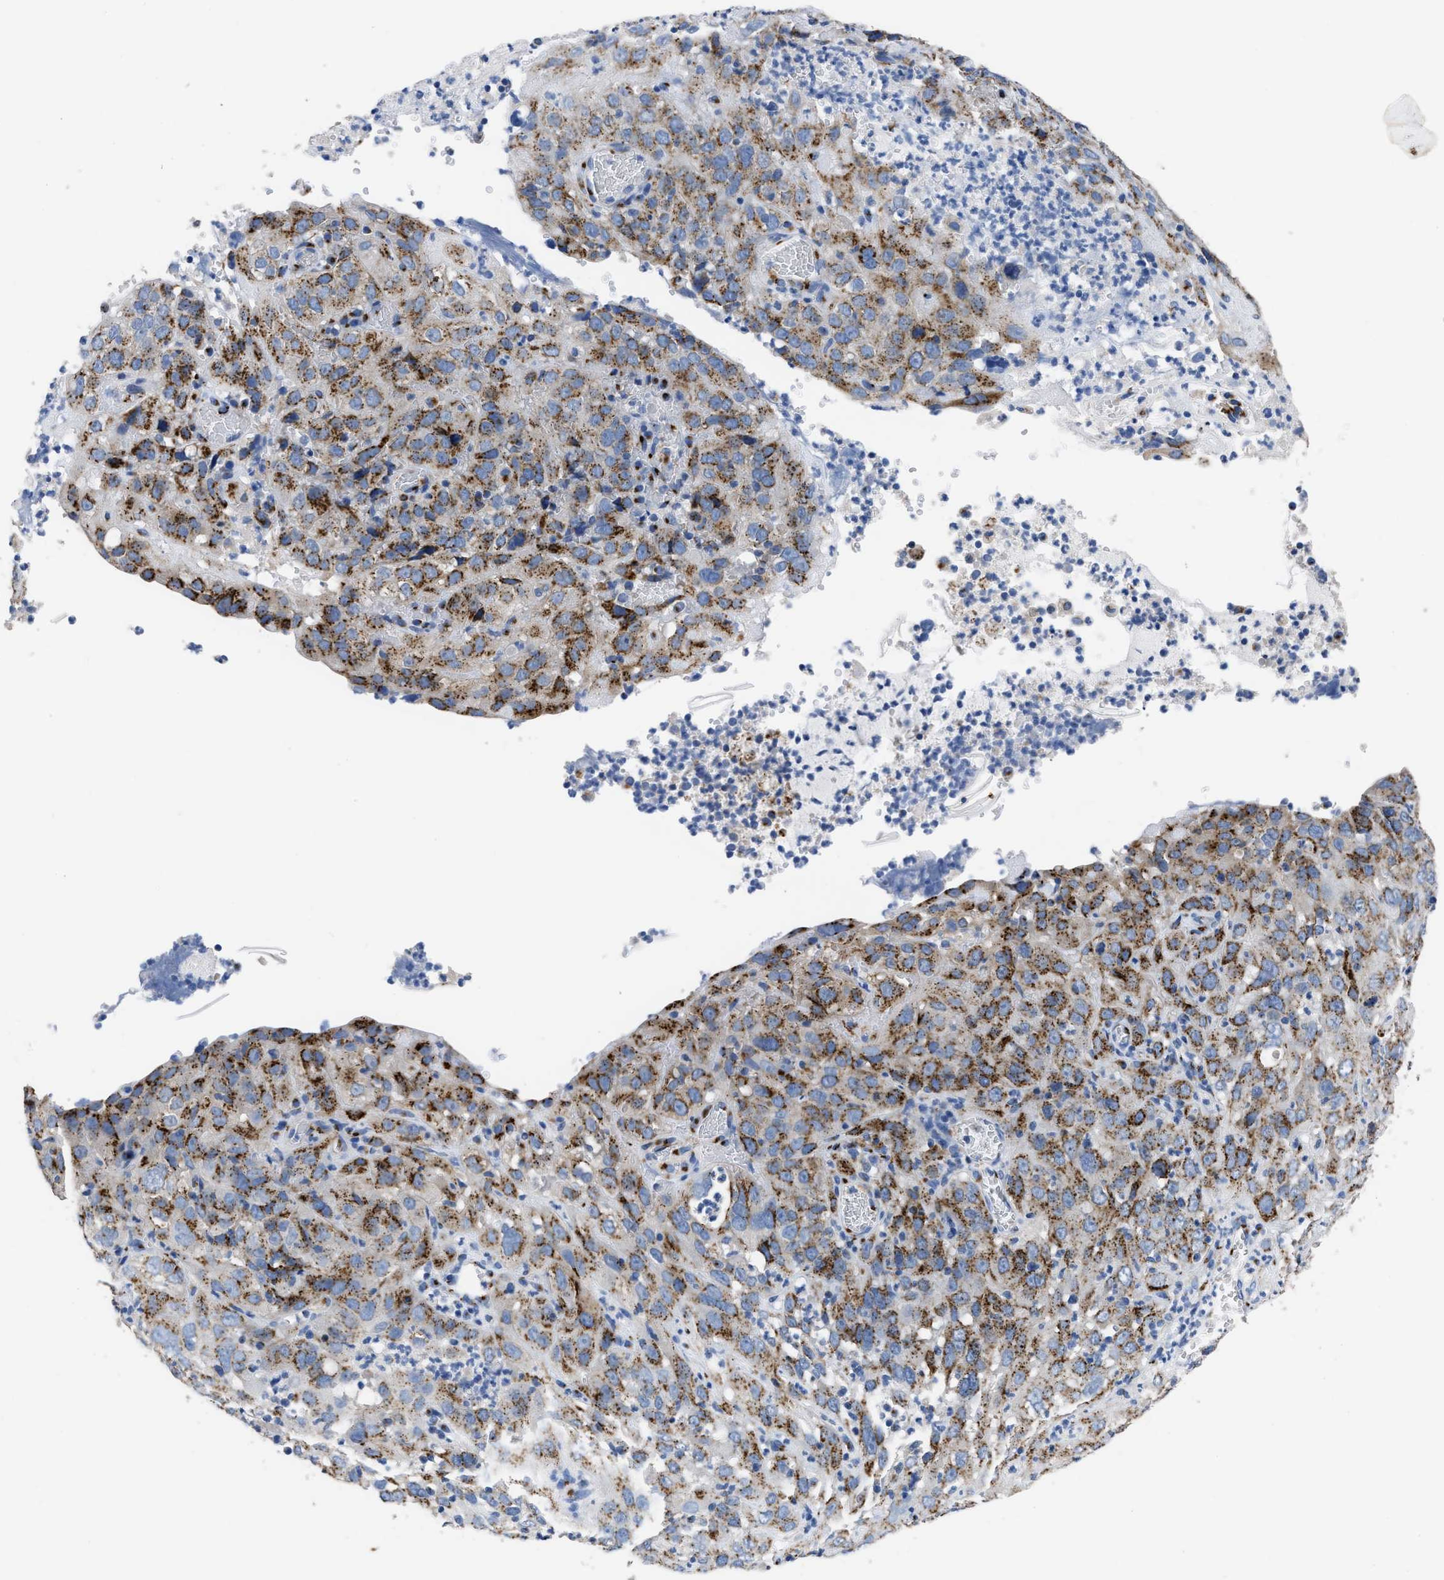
{"staining": {"intensity": "moderate", "quantity": ">75%", "location": "cytoplasmic/membranous"}, "tissue": "cervical cancer", "cell_type": "Tumor cells", "image_type": "cancer", "snomed": [{"axis": "morphology", "description": "Squamous cell carcinoma, NOS"}, {"axis": "topography", "description": "Cervix"}], "caption": "This is a micrograph of IHC staining of cervical cancer (squamous cell carcinoma), which shows moderate expression in the cytoplasmic/membranous of tumor cells.", "gene": "TMEM87A", "patient": {"sex": "female", "age": 32}}